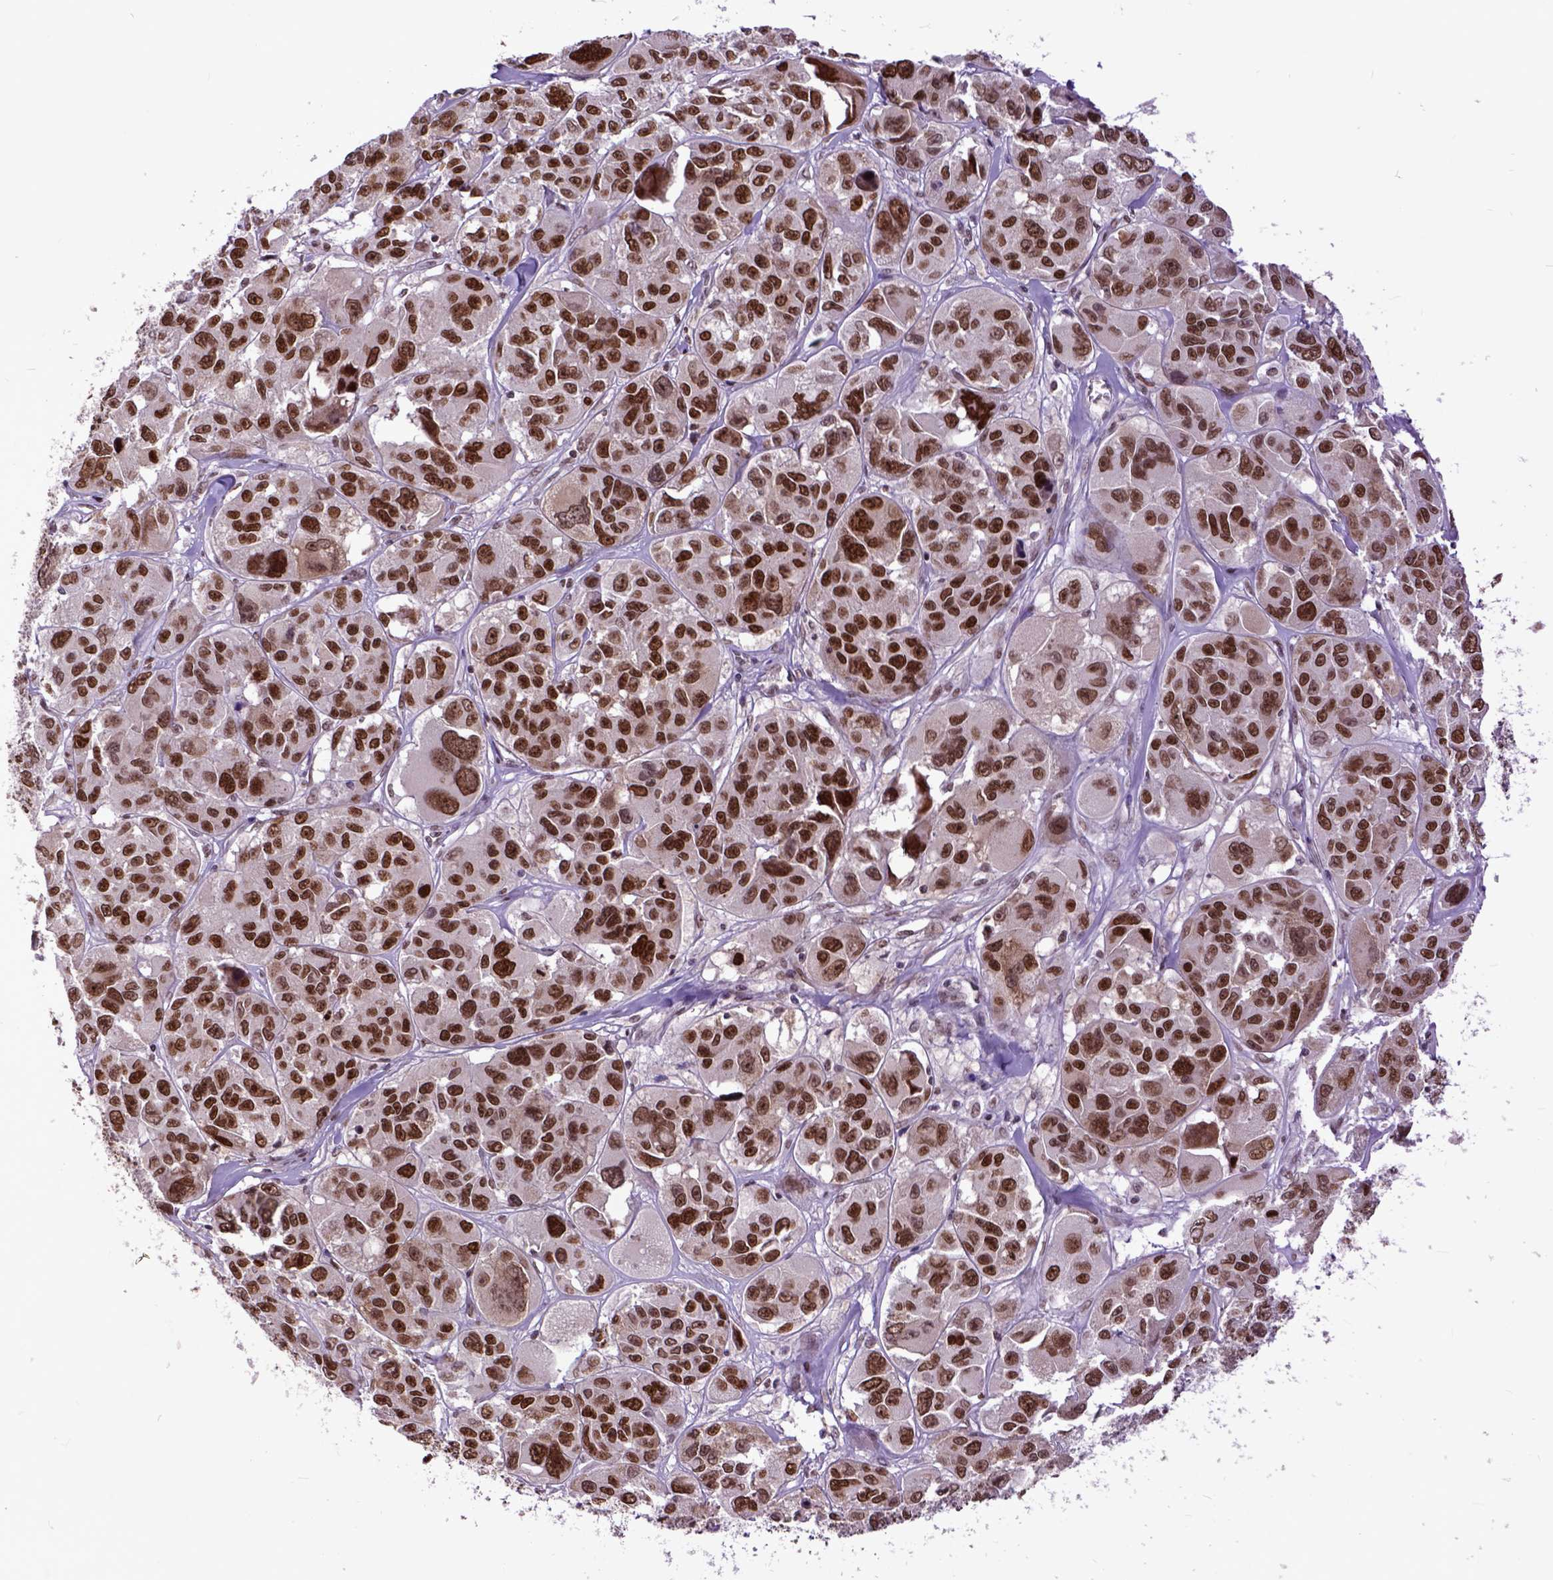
{"staining": {"intensity": "moderate", "quantity": ">75%", "location": "nuclear"}, "tissue": "melanoma", "cell_type": "Tumor cells", "image_type": "cancer", "snomed": [{"axis": "morphology", "description": "Malignant melanoma, NOS"}, {"axis": "topography", "description": "Skin"}], "caption": "This is an image of immunohistochemistry (IHC) staining of melanoma, which shows moderate staining in the nuclear of tumor cells.", "gene": "RCC2", "patient": {"sex": "female", "age": 66}}